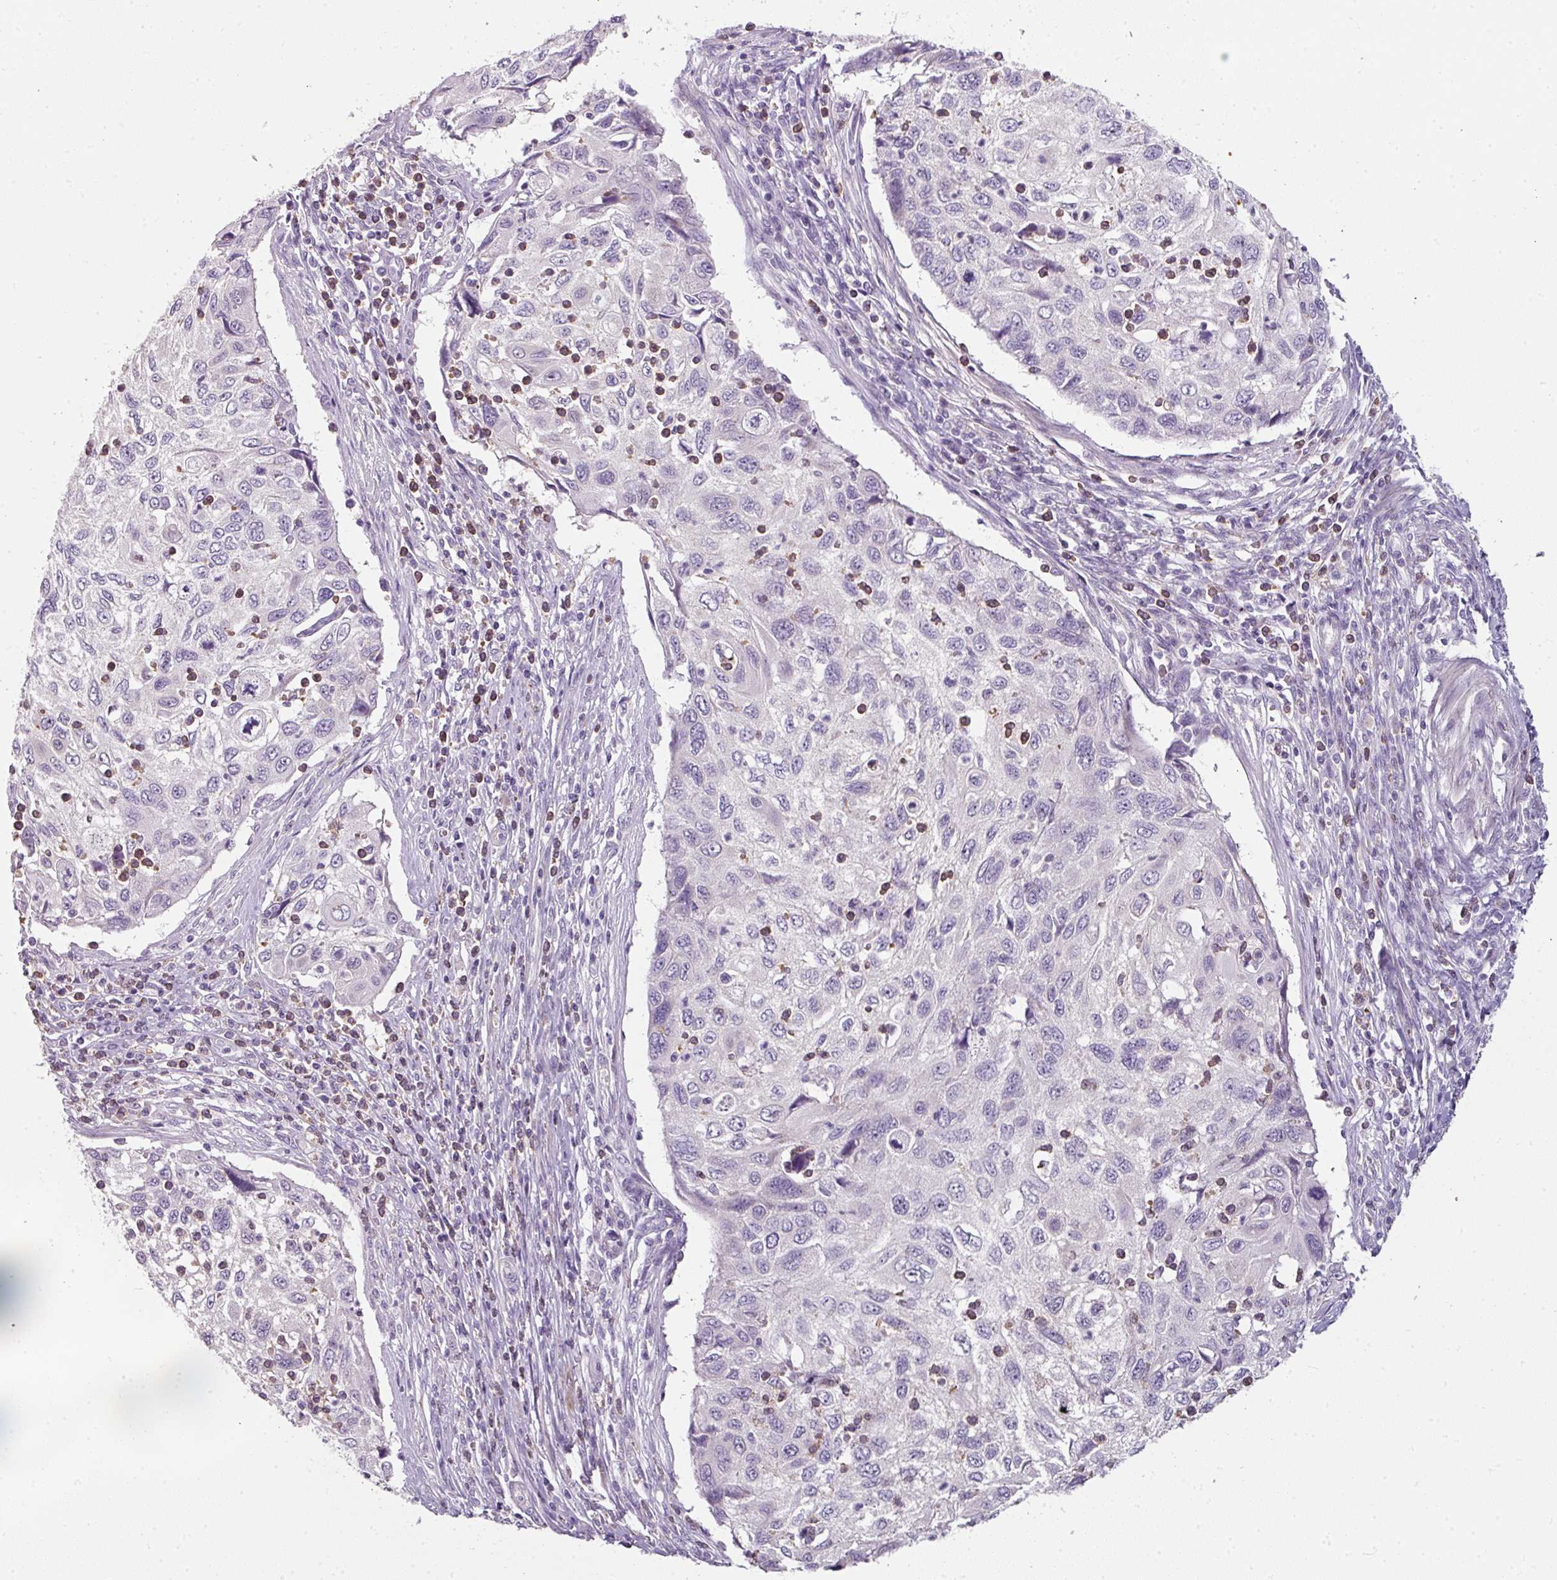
{"staining": {"intensity": "negative", "quantity": "none", "location": "none"}, "tissue": "cervical cancer", "cell_type": "Tumor cells", "image_type": "cancer", "snomed": [{"axis": "morphology", "description": "Squamous cell carcinoma, NOS"}, {"axis": "topography", "description": "Cervix"}], "caption": "A high-resolution photomicrograph shows immunohistochemistry staining of cervical cancer, which reveals no significant positivity in tumor cells.", "gene": "FHAD1", "patient": {"sex": "female", "age": 70}}